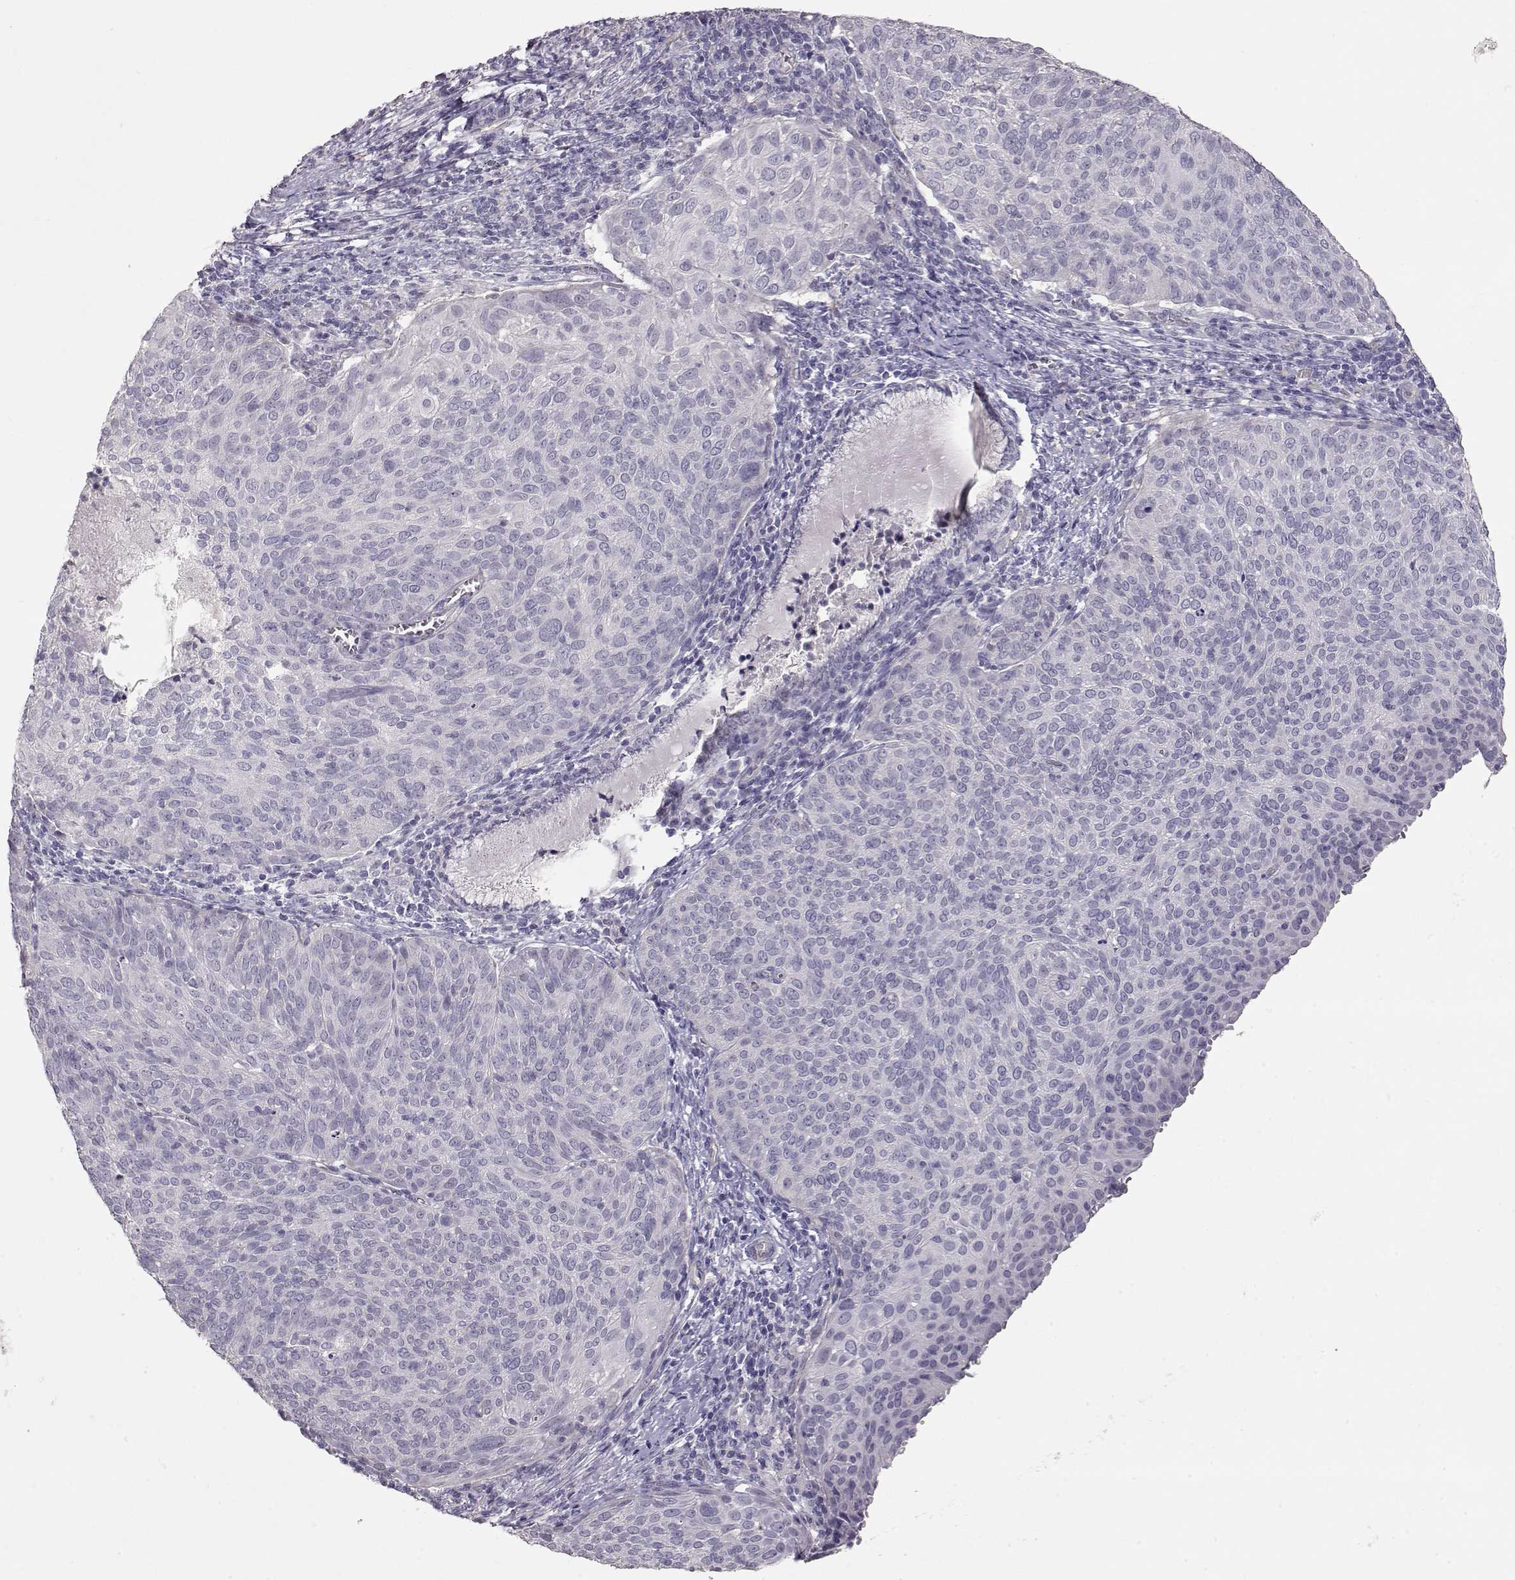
{"staining": {"intensity": "negative", "quantity": "none", "location": "none"}, "tissue": "cervical cancer", "cell_type": "Tumor cells", "image_type": "cancer", "snomed": [{"axis": "morphology", "description": "Squamous cell carcinoma, NOS"}, {"axis": "topography", "description": "Cervix"}], "caption": "Tumor cells show no significant protein positivity in cervical cancer (squamous cell carcinoma).", "gene": "SLC18A1", "patient": {"sex": "female", "age": 39}}